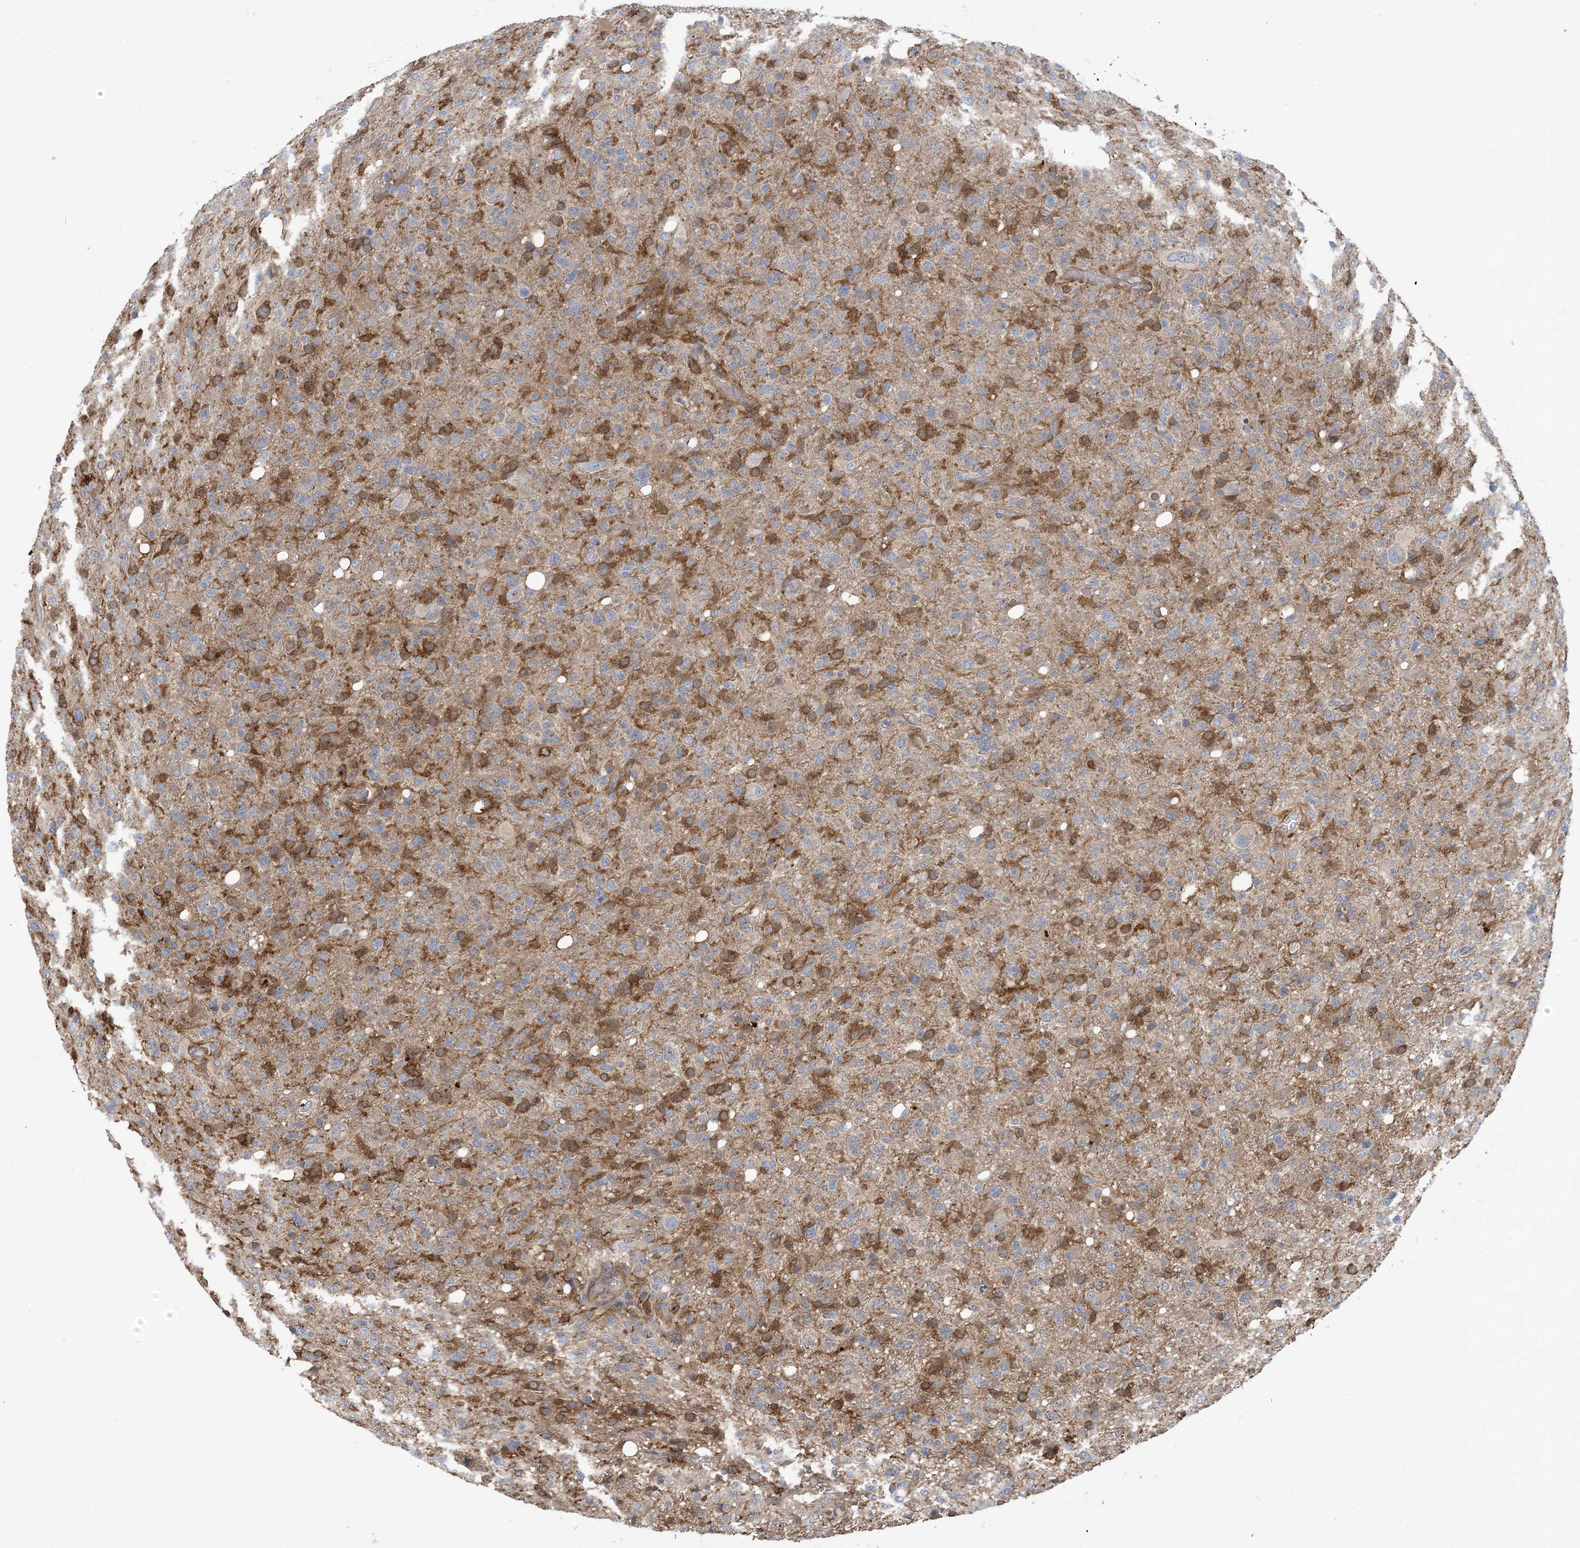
{"staining": {"intensity": "negative", "quantity": "none", "location": "none"}, "tissue": "glioma", "cell_type": "Tumor cells", "image_type": "cancer", "snomed": [{"axis": "morphology", "description": "Glioma, malignant, High grade"}, {"axis": "topography", "description": "Brain"}], "caption": "A histopathology image of malignant glioma (high-grade) stained for a protein shows no brown staining in tumor cells.", "gene": "HS1BP3", "patient": {"sex": "female", "age": 57}}